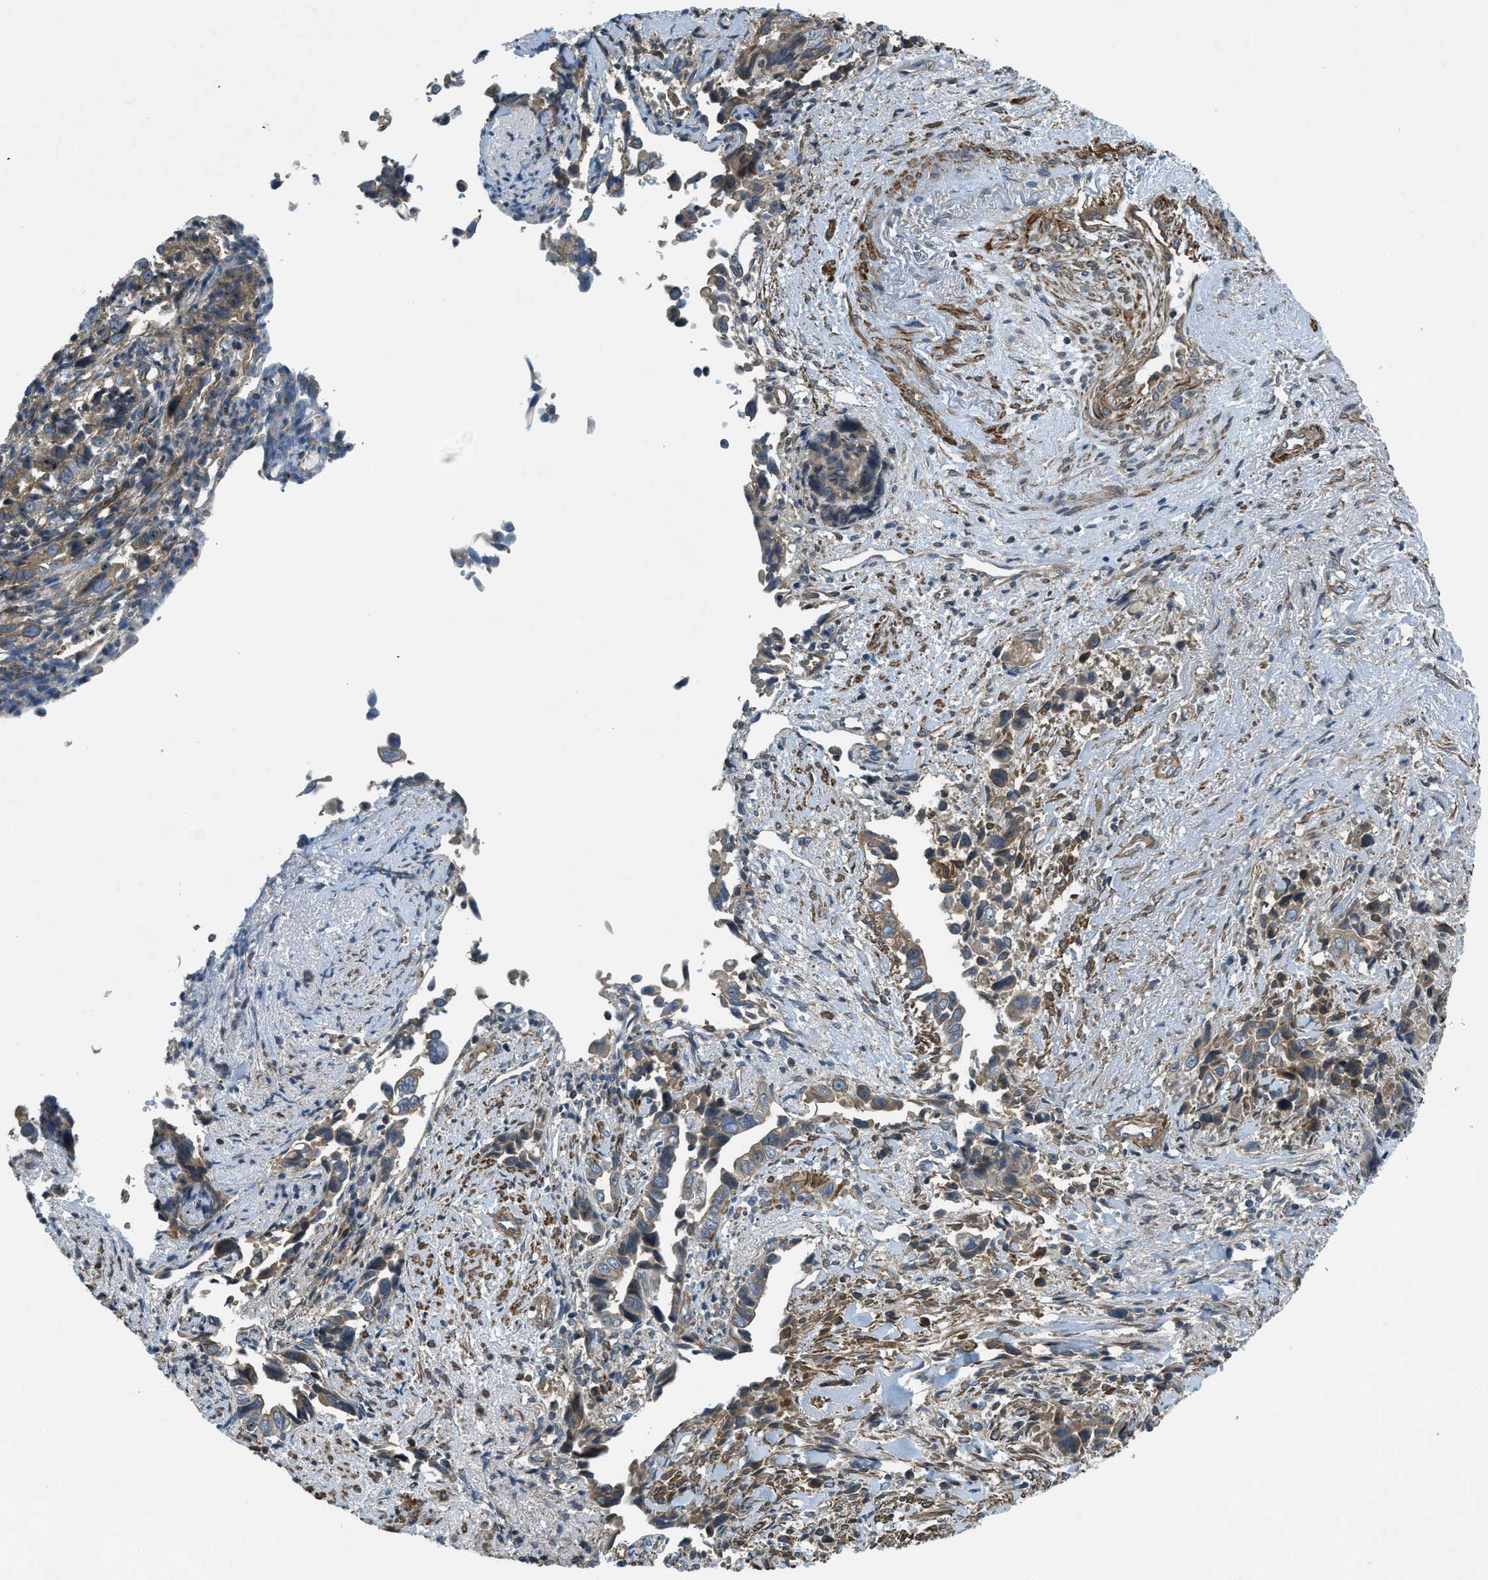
{"staining": {"intensity": "moderate", "quantity": ">75%", "location": "cytoplasmic/membranous"}, "tissue": "liver cancer", "cell_type": "Tumor cells", "image_type": "cancer", "snomed": [{"axis": "morphology", "description": "Cholangiocarcinoma"}, {"axis": "topography", "description": "Liver"}], "caption": "Liver cholangiocarcinoma stained with a brown dye shows moderate cytoplasmic/membranous positive expression in about >75% of tumor cells.", "gene": "VEZT", "patient": {"sex": "female", "age": 79}}